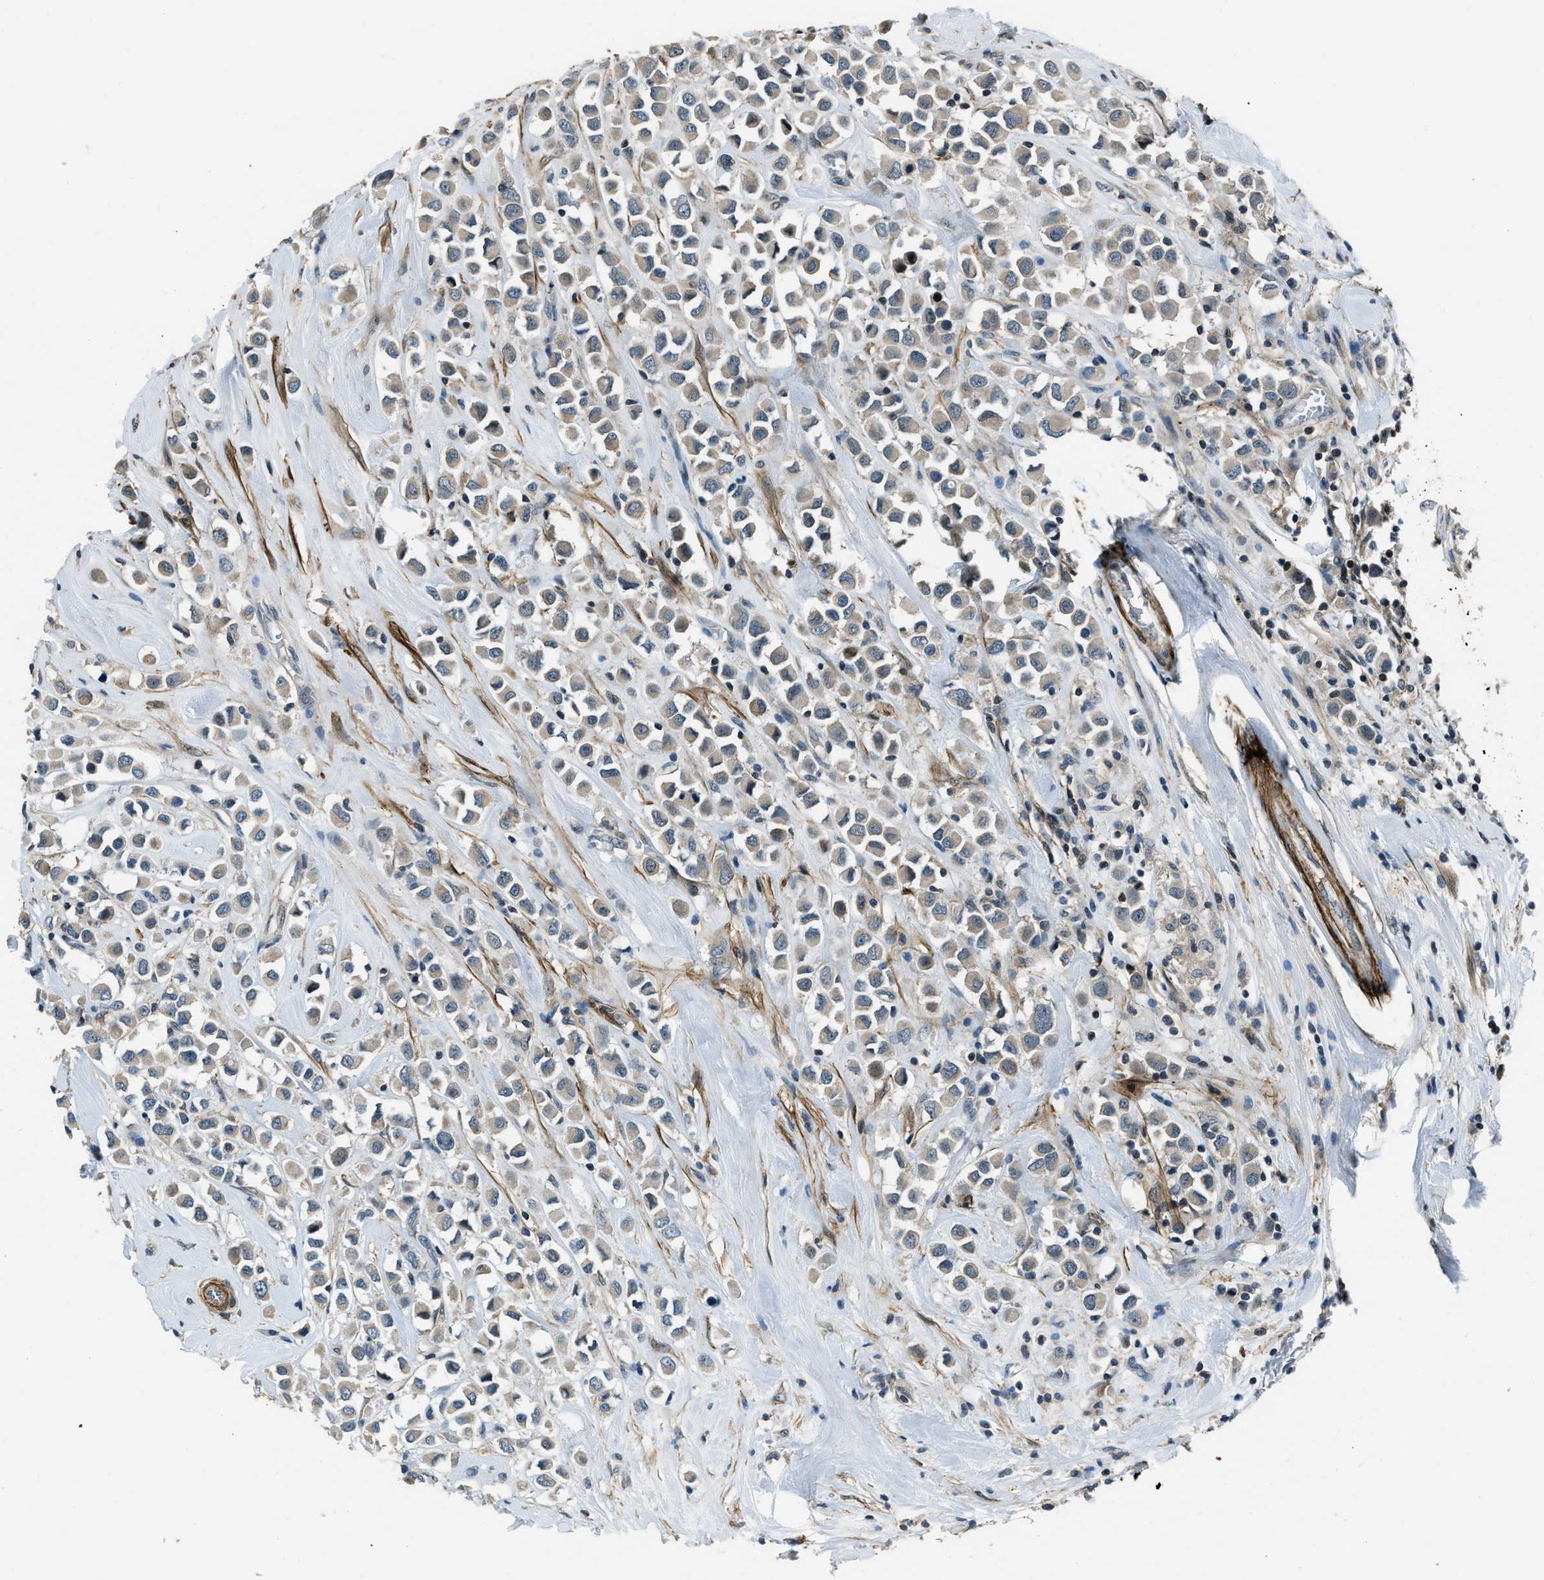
{"staining": {"intensity": "weak", "quantity": ">75%", "location": "cytoplasmic/membranous"}, "tissue": "breast cancer", "cell_type": "Tumor cells", "image_type": "cancer", "snomed": [{"axis": "morphology", "description": "Duct carcinoma"}, {"axis": "topography", "description": "Breast"}], "caption": "Weak cytoplasmic/membranous protein staining is present in approximately >75% of tumor cells in intraductal carcinoma (breast).", "gene": "NUDCD3", "patient": {"sex": "female", "age": 61}}